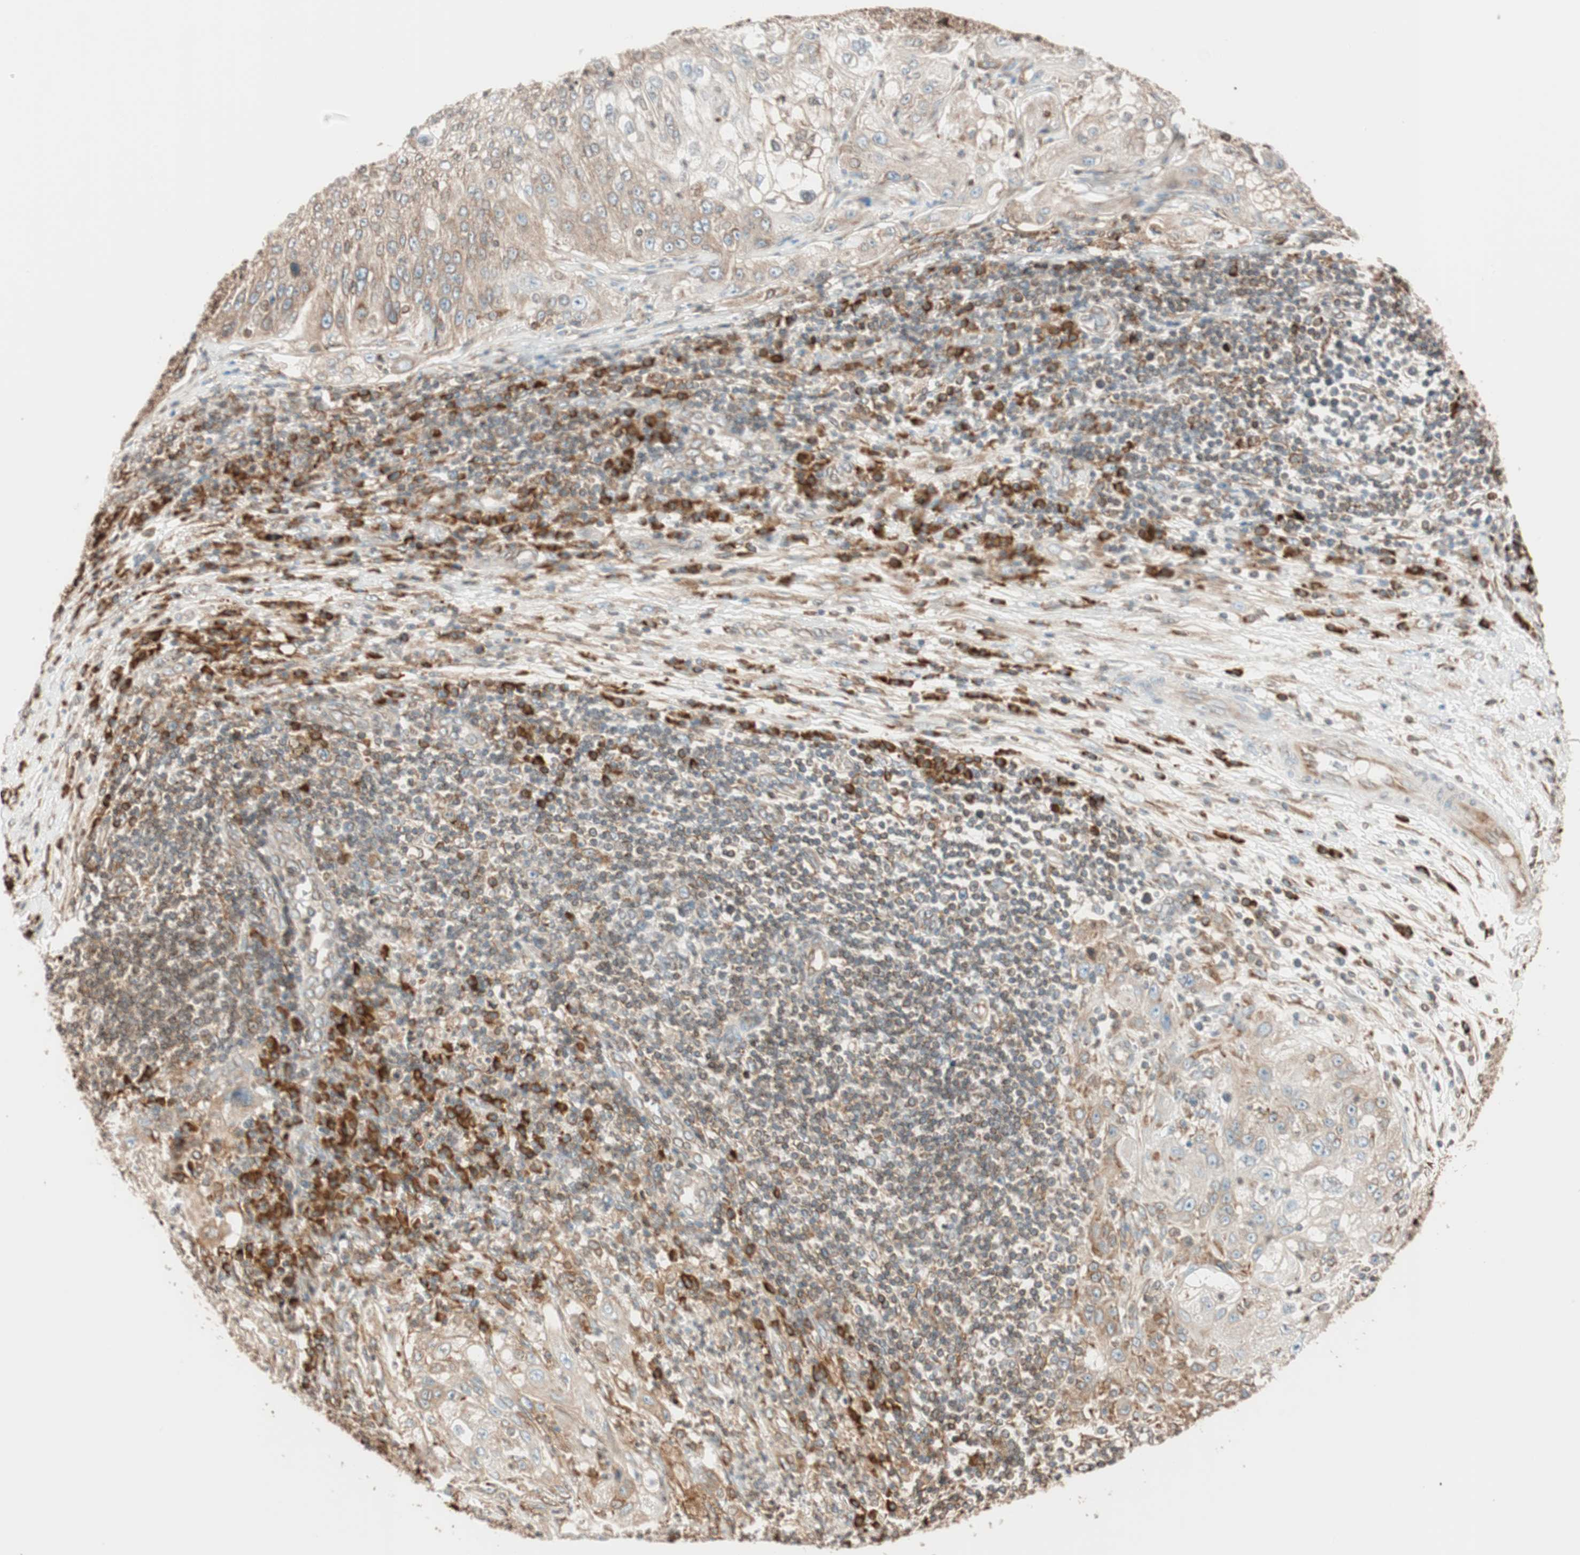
{"staining": {"intensity": "weak", "quantity": ">75%", "location": "cytoplasmic/membranous"}, "tissue": "lung cancer", "cell_type": "Tumor cells", "image_type": "cancer", "snomed": [{"axis": "morphology", "description": "Inflammation, NOS"}, {"axis": "morphology", "description": "Squamous cell carcinoma, NOS"}, {"axis": "topography", "description": "Lymph node"}, {"axis": "topography", "description": "Soft tissue"}, {"axis": "topography", "description": "Lung"}], "caption": "High-magnification brightfield microscopy of lung squamous cell carcinoma stained with DAB (3,3'-diaminobenzidine) (brown) and counterstained with hematoxylin (blue). tumor cells exhibit weak cytoplasmic/membranous positivity is appreciated in about>75% of cells.", "gene": "PRKCSH", "patient": {"sex": "male", "age": 66}}